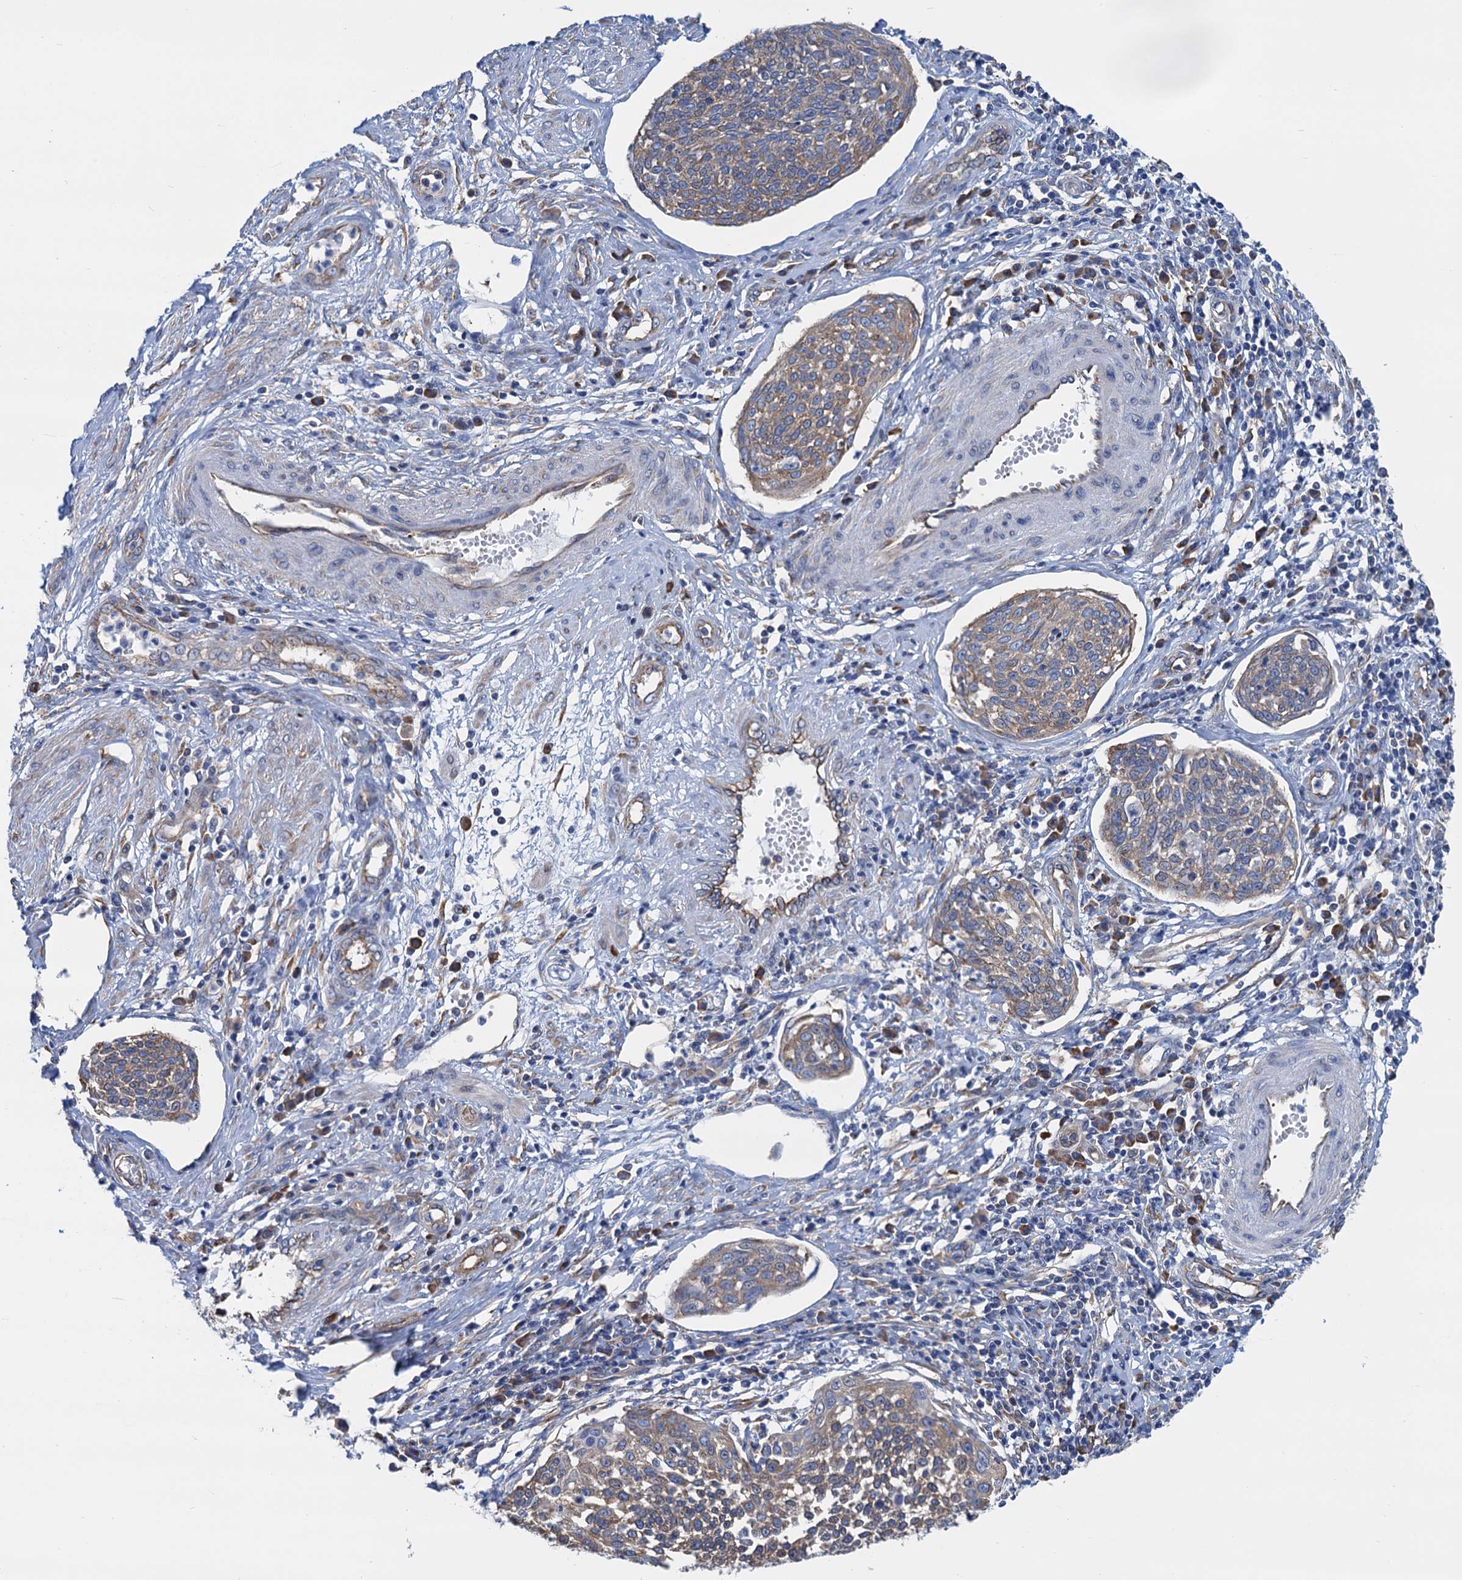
{"staining": {"intensity": "weak", "quantity": "25%-75%", "location": "cytoplasmic/membranous"}, "tissue": "cervical cancer", "cell_type": "Tumor cells", "image_type": "cancer", "snomed": [{"axis": "morphology", "description": "Squamous cell carcinoma, NOS"}, {"axis": "topography", "description": "Cervix"}], "caption": "Squamous cell carcinoma (cervical) stained with IHC demonstrates weak cytoplasmic/membranous positivity in approximately 25%-75% of tumor cells.", "gene": "SLC12A7", "patient": {"sex": "female", "age": 34}}